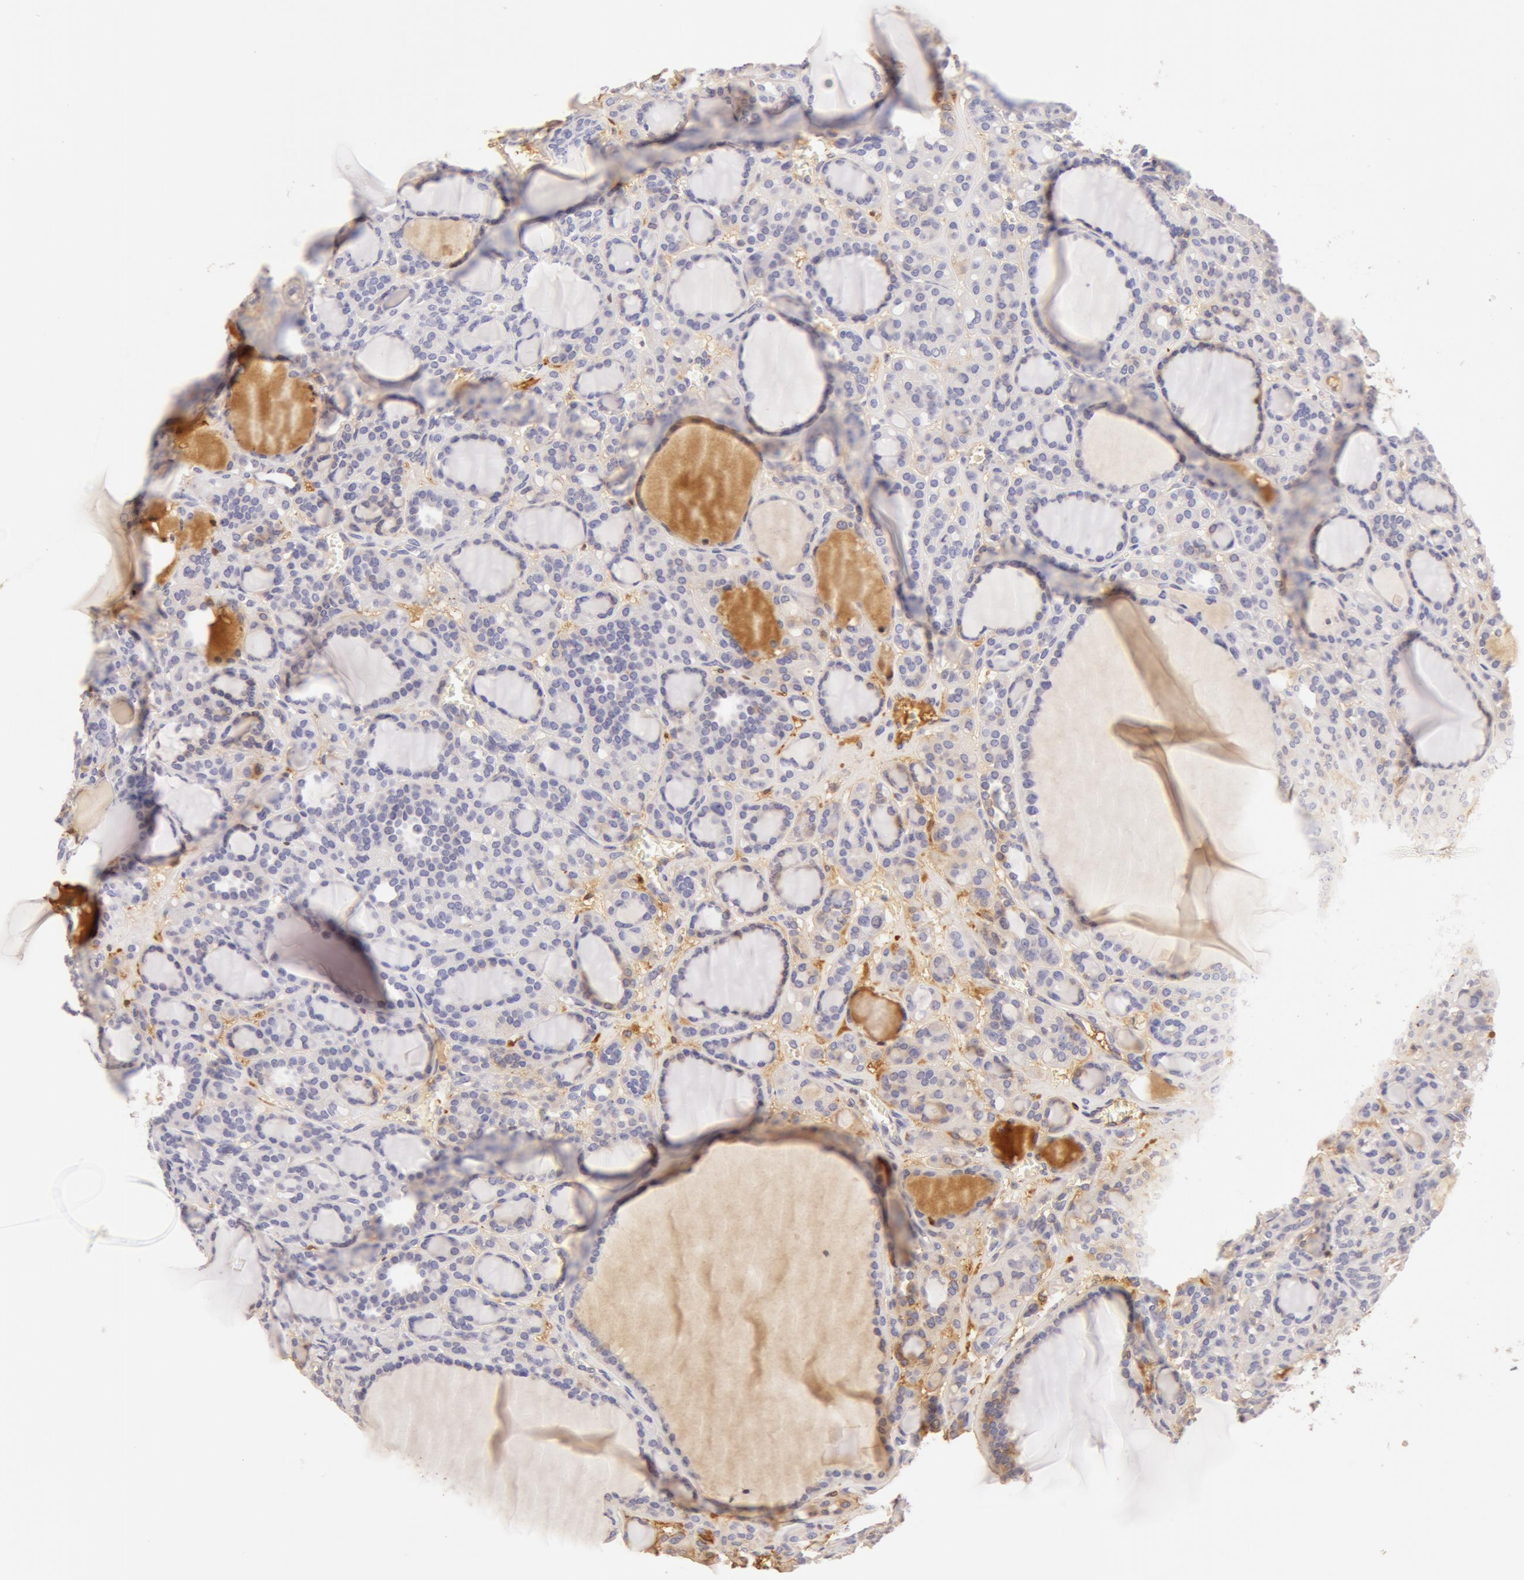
{"staining": {"intensity": "negative", "quantity": "none", "location": "none"}, "tissue": "thyroid cancer", "cell_type": "Tumor cells", "image_type": "cancer", "snomed": [{"axis": "morphology", "description": "Follicular adenoma carcinoma, NOS"}, {"axis": "topography", "description": "Thyroid gland"}], "caption": "This is an immunohistochemistry image of human thyroid follicular adenoma carcinoma. There is no expression in tumor cells.", "gene": "AHSG", "patient": {"sex": "female", "age": 71}}